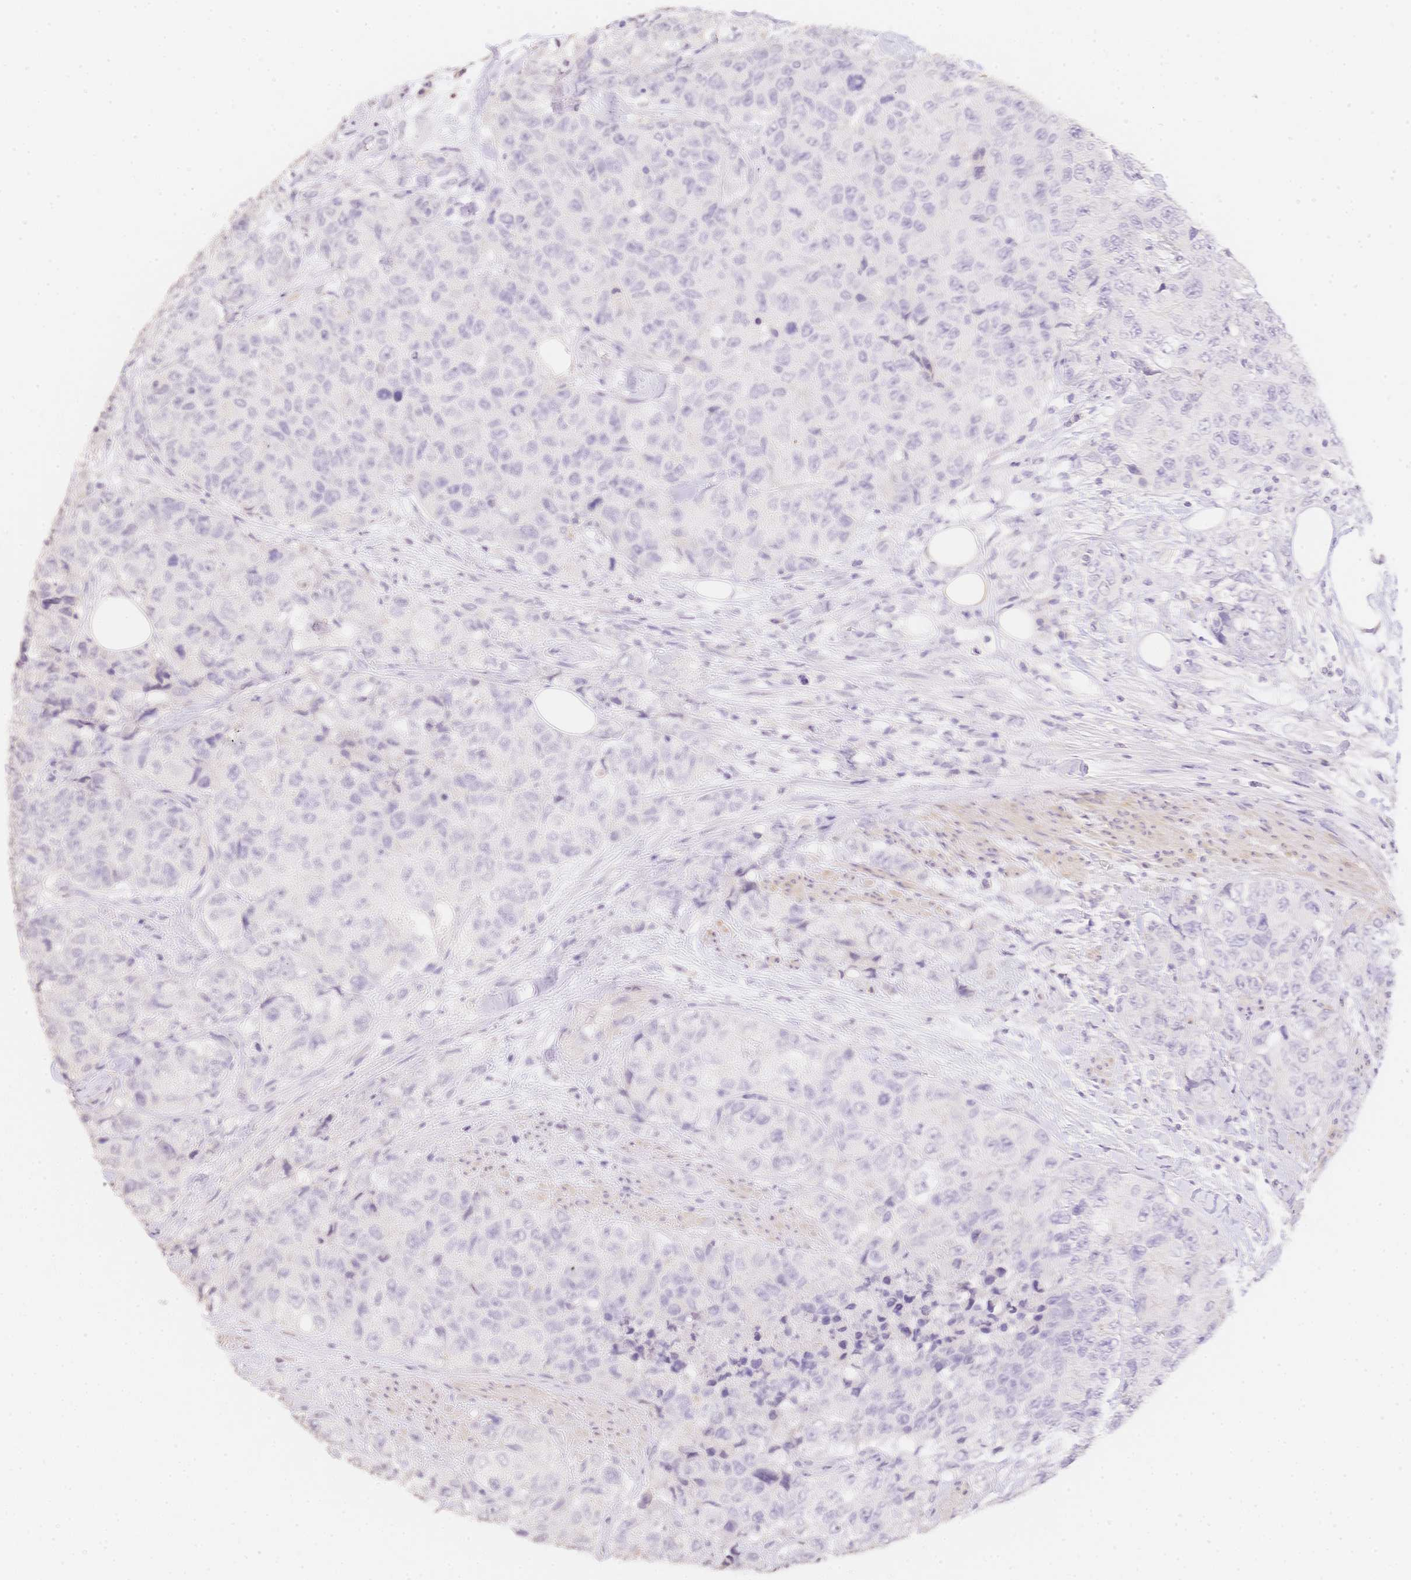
{"staining": {"intensity": "negative", "quantity": "none", "location": "none"}, "tissue": "urothelial cancer", "cell_type": "Tumor cells", "image_type": "cancer", "snomed": [{"axis": "morphology", "description": "Urothelial carcinoma, High grade"}, {"axis": "topography", "description": "Urinary bladder"}], "caption": "Immunohistochemistry image of neoplastic tissue: urothelial cancer stained with DAB (3,3'-diaminobenzidine) reveals no significant protein staining in tumor cells. (DAB (3,3'-diaminobenzidine) immunohistochemistry with hematoxylin counter stain).", "gene": "HCRTR2", "patient": {"sex": "female", "age": 78}}